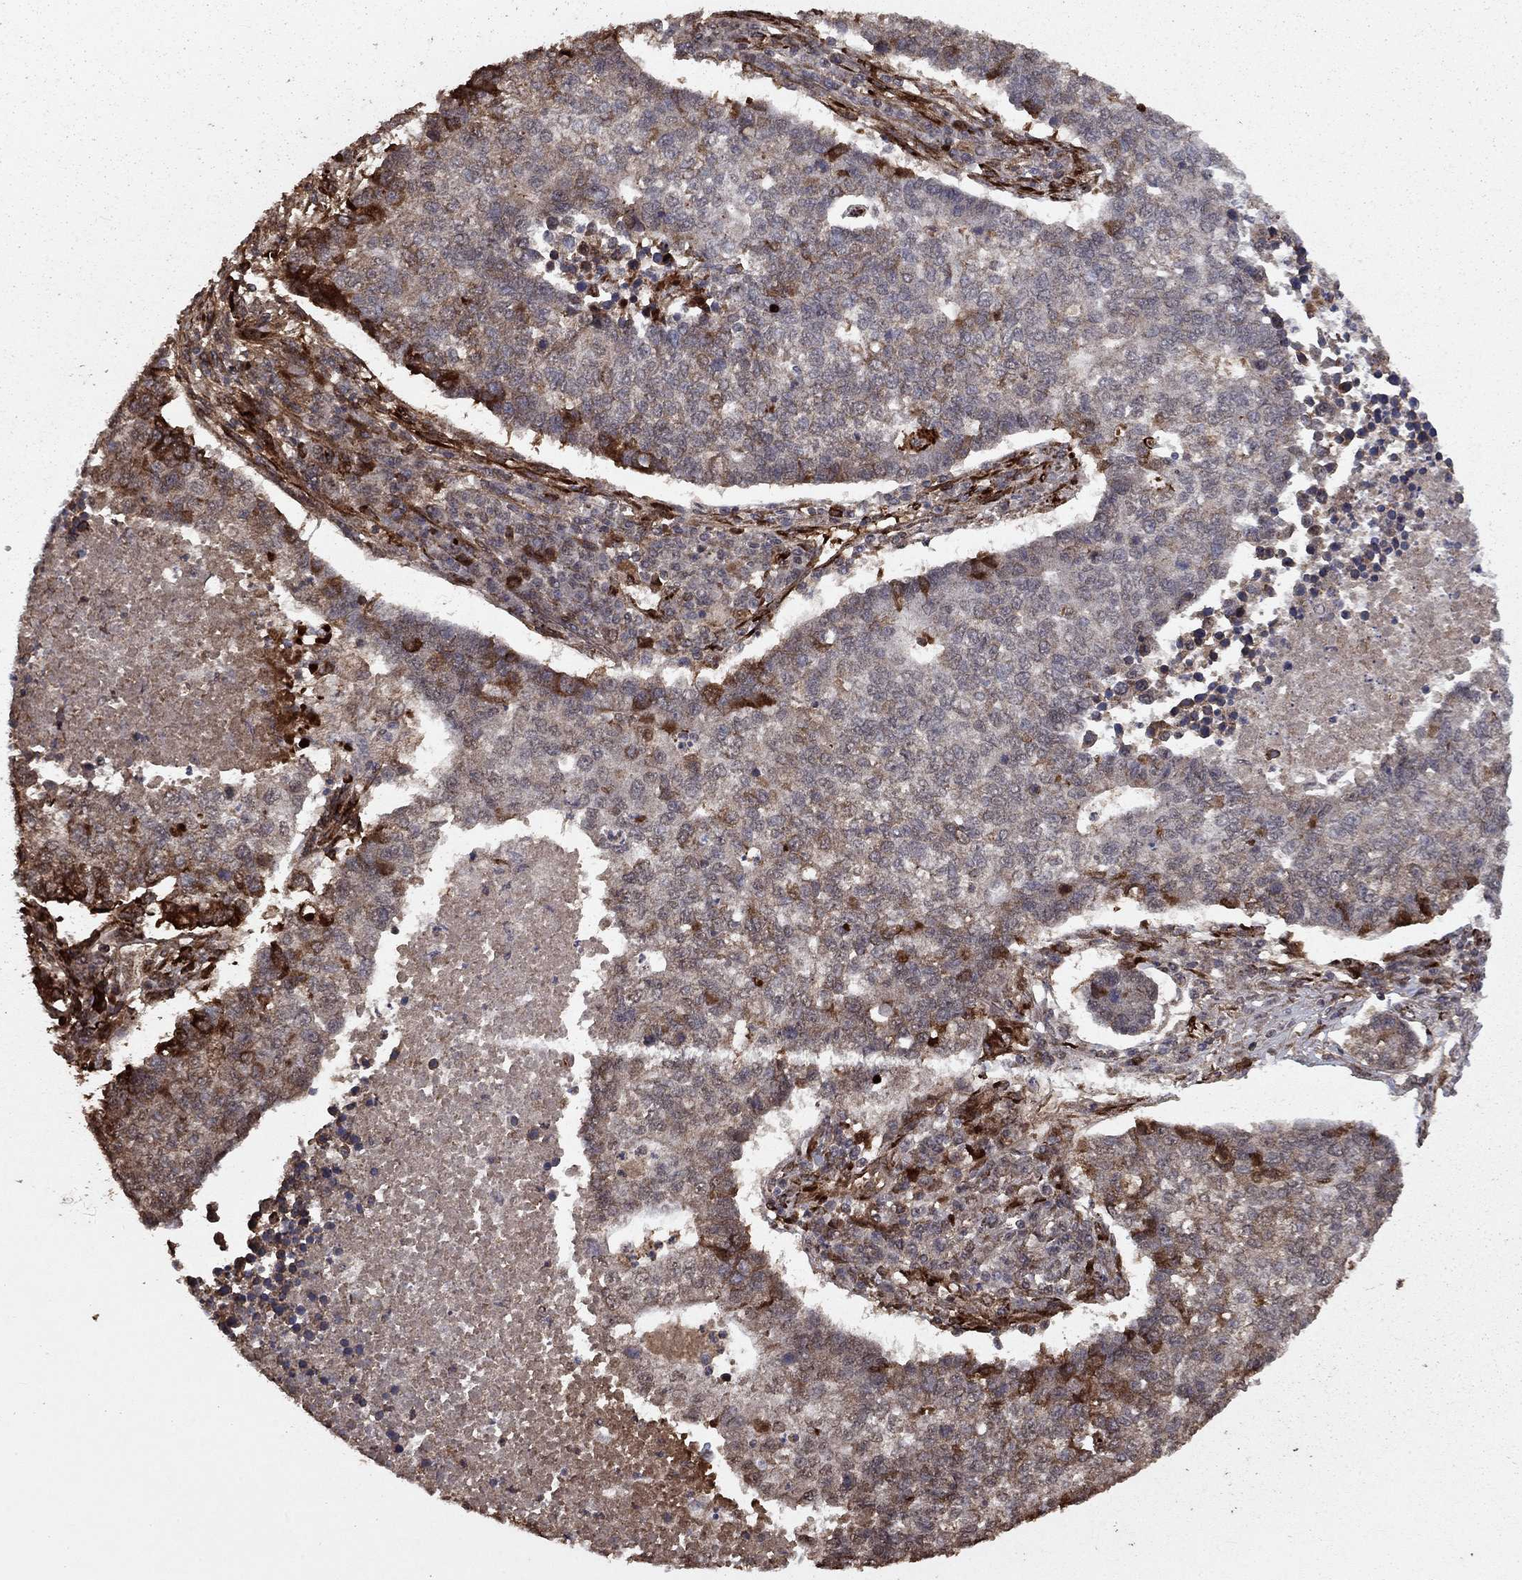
{"staining": {"intensity": "strong", "quantity": "<25%", "location": "cytoplasmic/membranous"}, "tissue": "lung cancer", "cell_type": "Tumor cells", "image_type": "cancer", "snomed": [{"axis": "morphology", "description": "Adenocarcinoma, NOS"}, {"axis": "topography", "description": "Lung"}], "caption": "Human adenocarcinoma (lung) stained with a protein marker displays strong staining in tumor cells.", "gene": "COL18A1", "patient": {"sex": "male", "age": 57}}